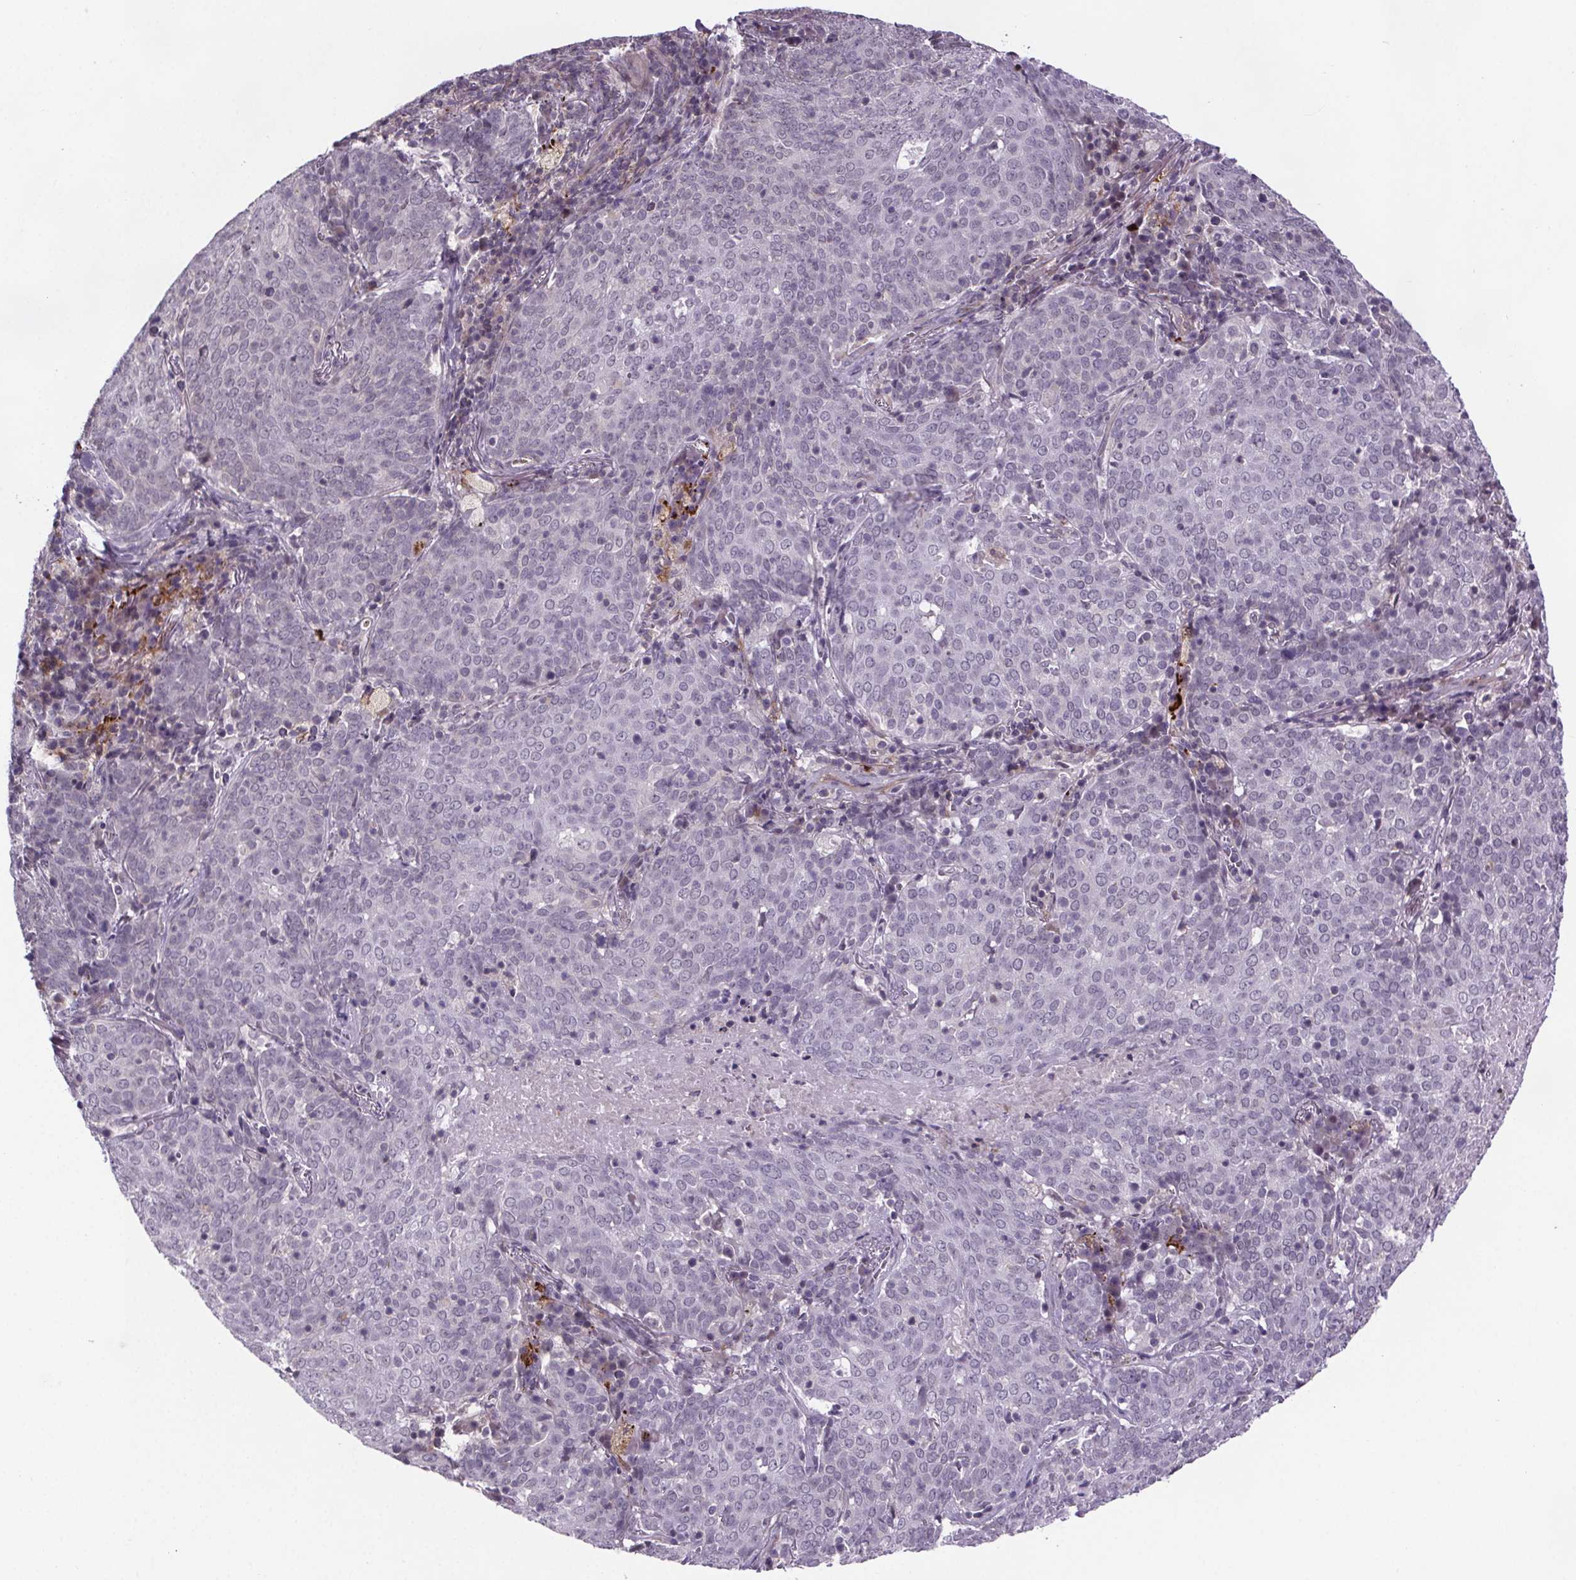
{"staining": {"intensity": "negative", "quantity": "none", "location": "none"}, "tissue": "lung cancer", "cell_type": "Tumor cells", "image_type": "cancer", "snomed": [{"axis": "morphology", "description": "Squamous cell carcinoma, NOS"}, {"axis": "topography", "description": "Lung"}], "caption": "The histopathology image shows no staining of tumor cells in lung squamous cell carcinoma. Brightfield microscopy of immunohistochemistry (IHC) stained with DAB (3,3'-diaminobenzidine) (brown) and hematoxylin (blue), captured at high magnification.", "gene": "TTC12", "patient": {"sex": "male", "age": 82}}